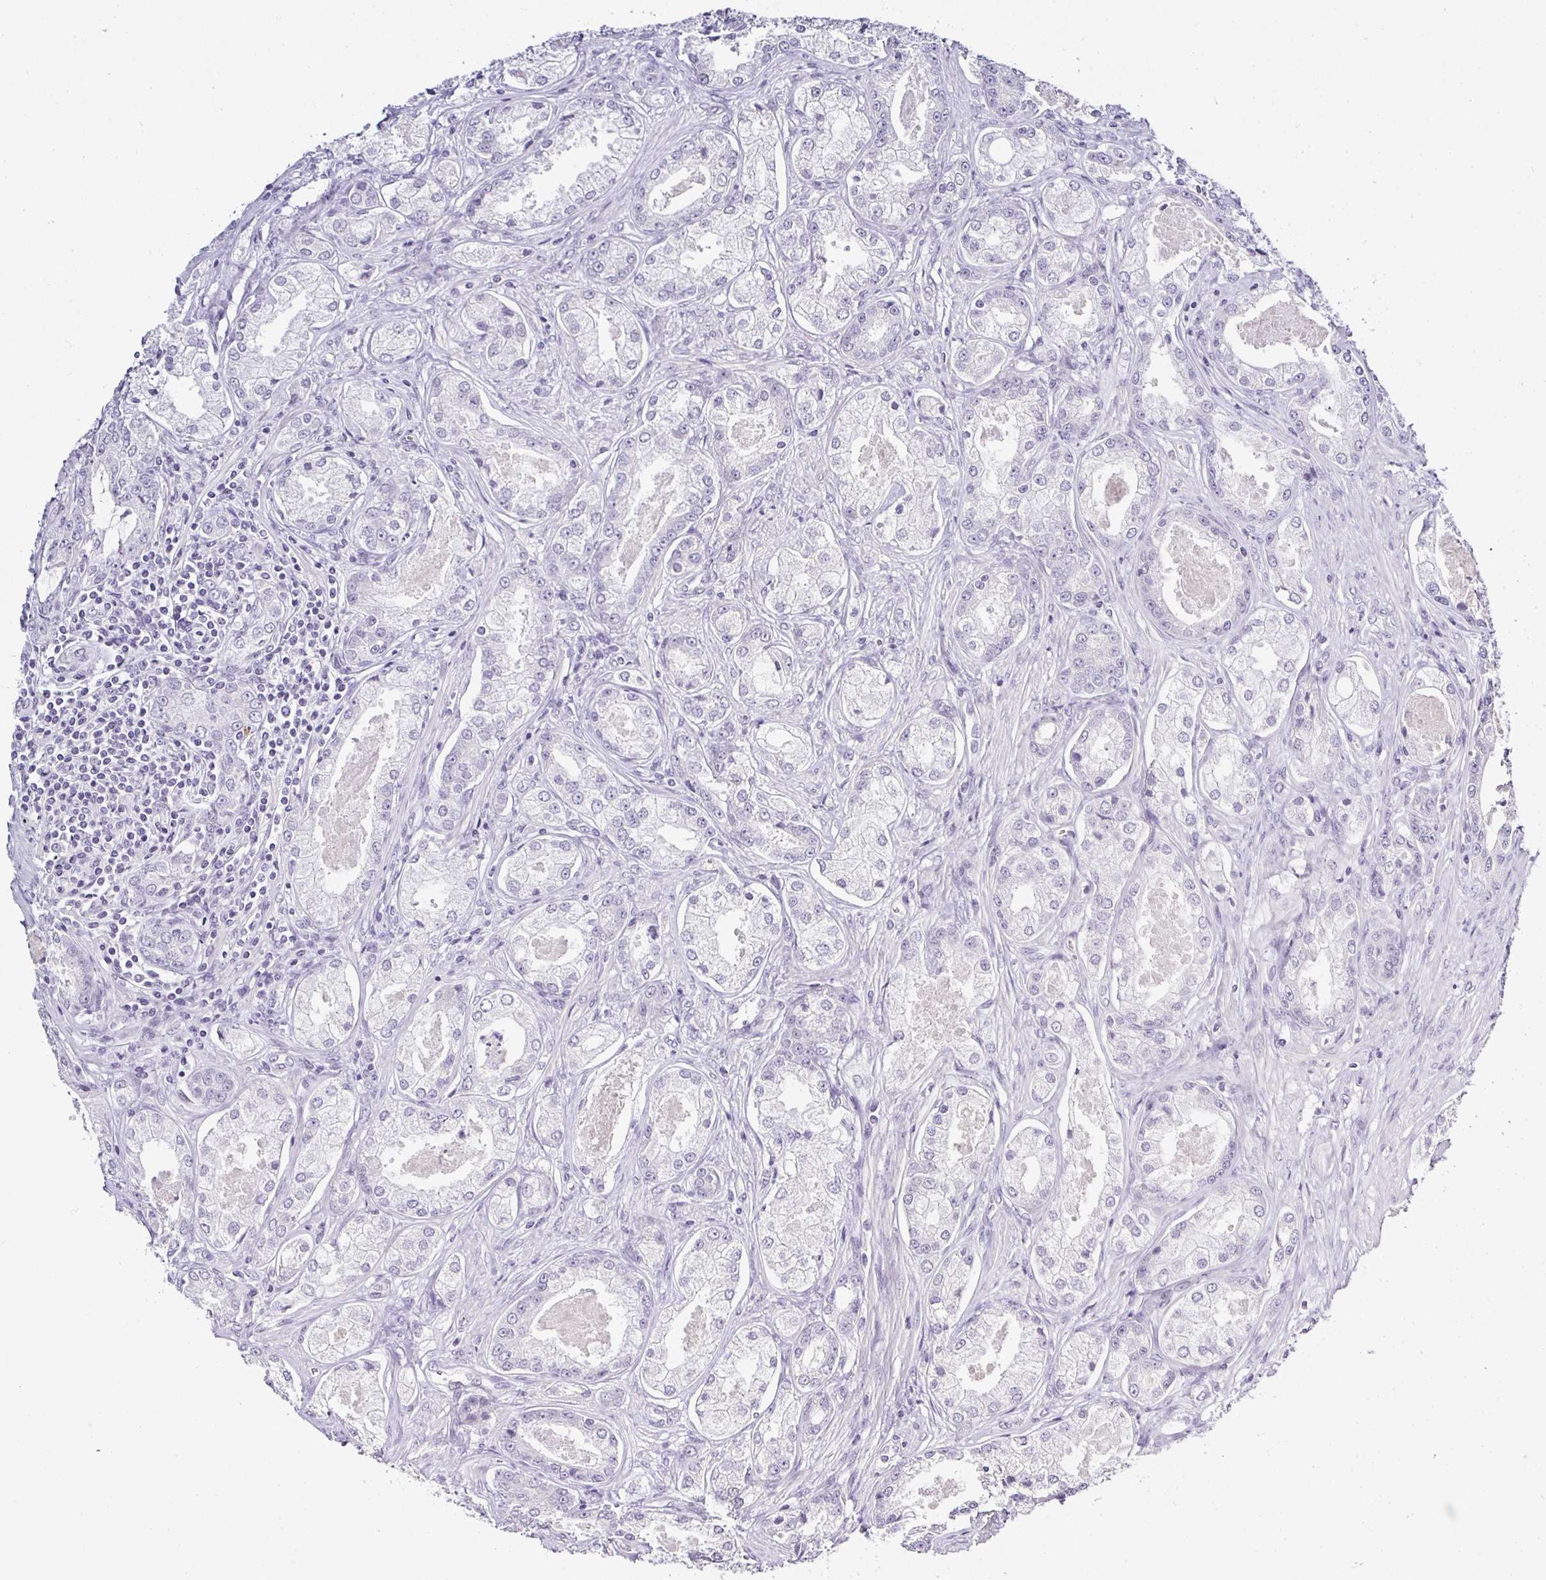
{"staining": {"intensity": "negative", "quantity": "none", "location": "none"}, "tissue": "prostate cancer", "cell_type": "Tumor cells", "image_type": "cancer", "snomed": [{"axis": "morphology", "description": "Adenocarcinoma, Low grade"}, {"axis": "topography", "description": "Prostate"}], "caption": "This is an immunohistochemistry histopathology image of prostate cancer. There is no positivity in tumor cells.", "gene": "SERPINB3", "patient": {"sex": "male", "age": 68}}